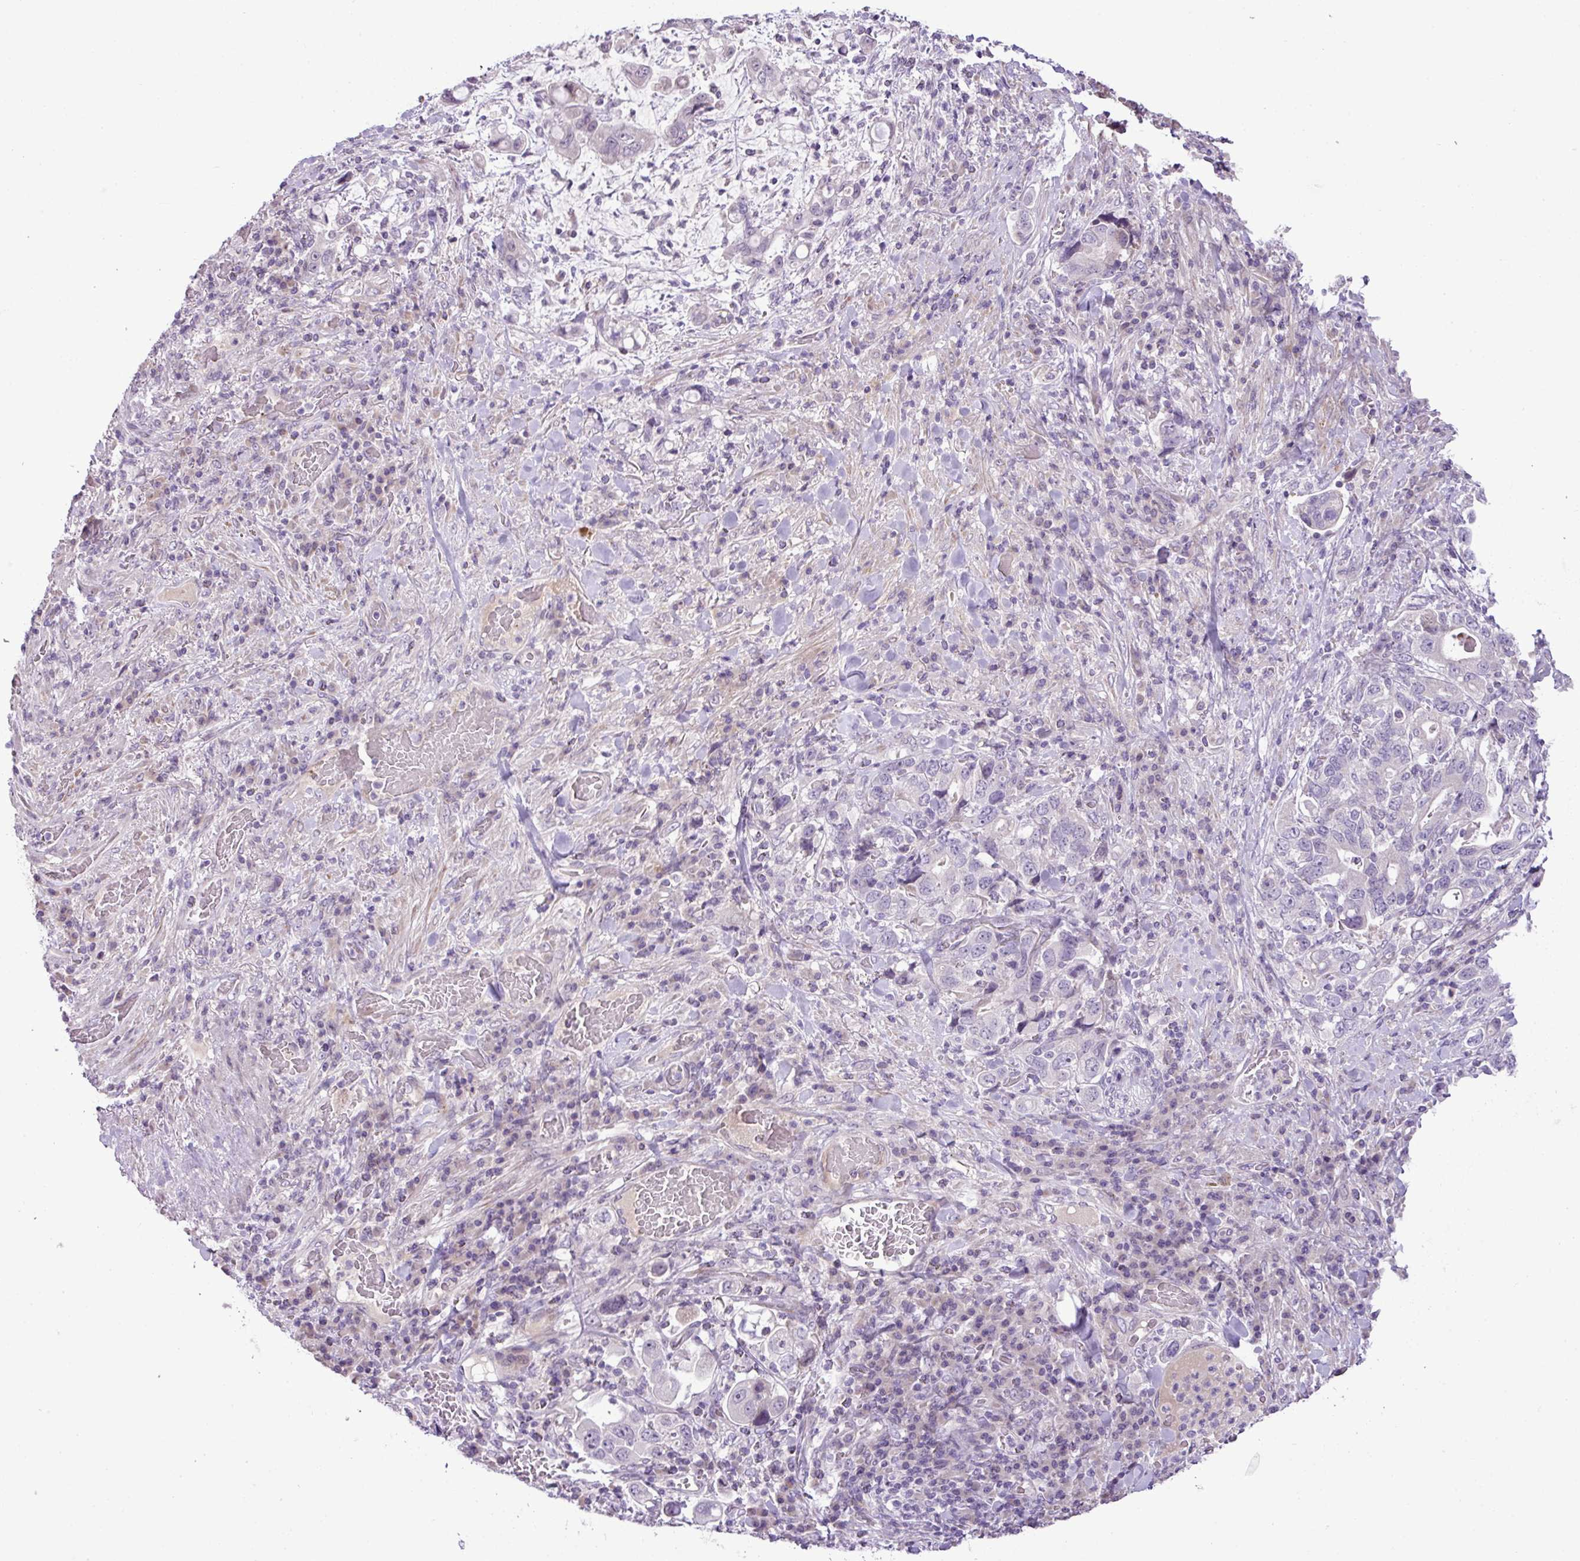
{"staining": {"intensity": "negative", "quantity": "none", "location": "none"}, "tissue": "stomach cancer", "cell_type": "Tumor cells", "image_type": "cancer", "snomed": [{"axis": "morphology", "description": "Adenocarcinoma, NOS"}, {"axis": "topography", "description": "Stomach, upper"}, {"axis": "topography", "description": "Stomach"}], "caption": "Tumor cells are negative for brown protein staining in stomach cancer (adenocarcinoma). (DAB (3,3'-diaminobenzidine) IHC with hematoxylin counter stain).", "gene": "DNAJB13", "patient": {"sex": "male", "age": 62}}